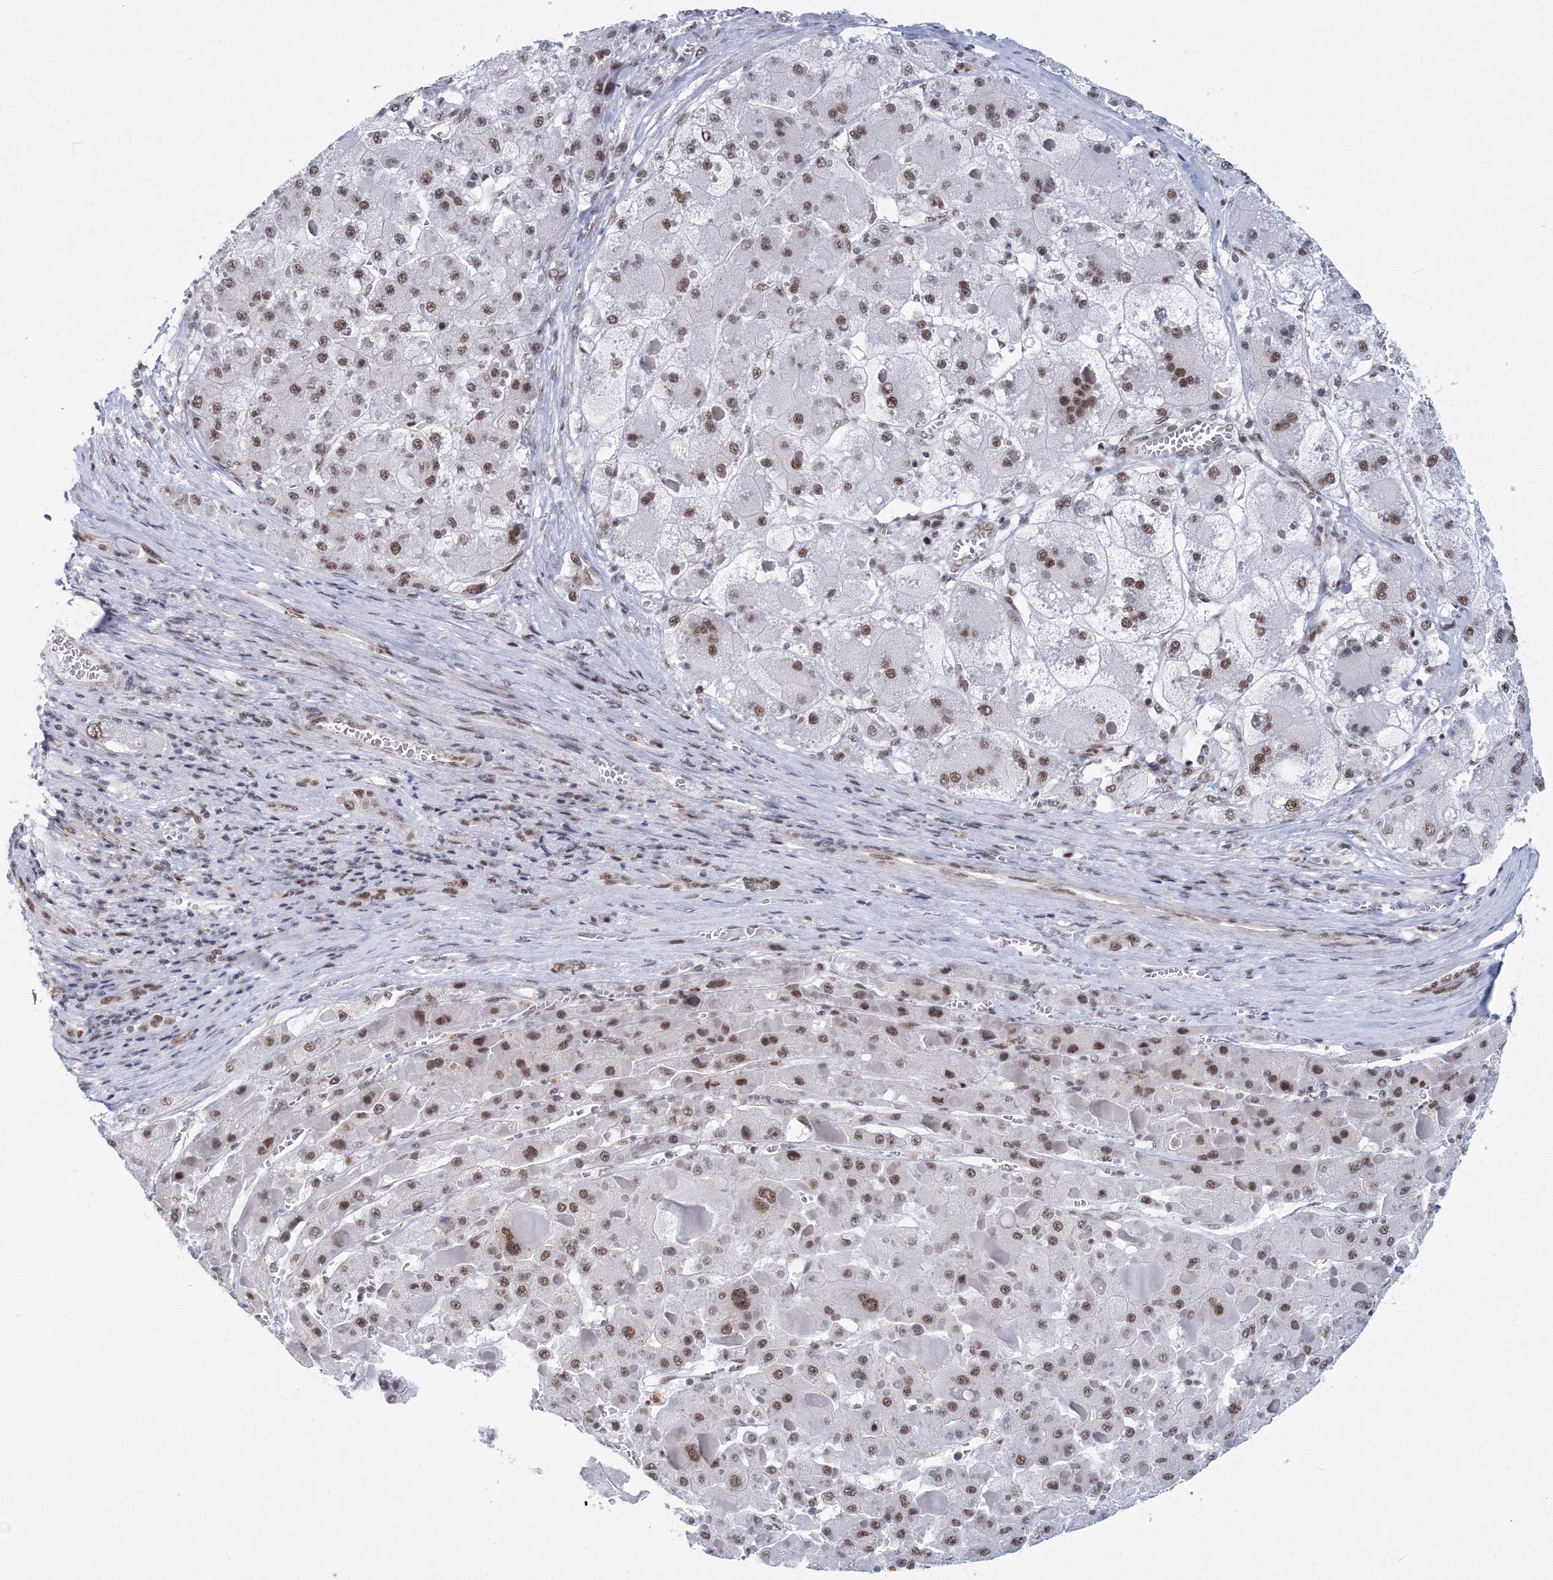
{"staining": {"intensity": "moderate", "quantity": ">75%", "location": "nuclear"}, "tissue": "liver cancer", "cell_type": "Tumor cells", "image_type": "cancer", "snomed": [{"axis": "morphology", "description": "Carcinoma, Hepatocellular, NOS"}, {"axis": "topography", "description": "Liver"}], "caption": "Human liver cancer (hepatocellular carcinoma) stained with a protein marker displays moderate staining in tumor cells.", "gene": "SF3B6", "patient": {"sex": "female", "age": 73}}